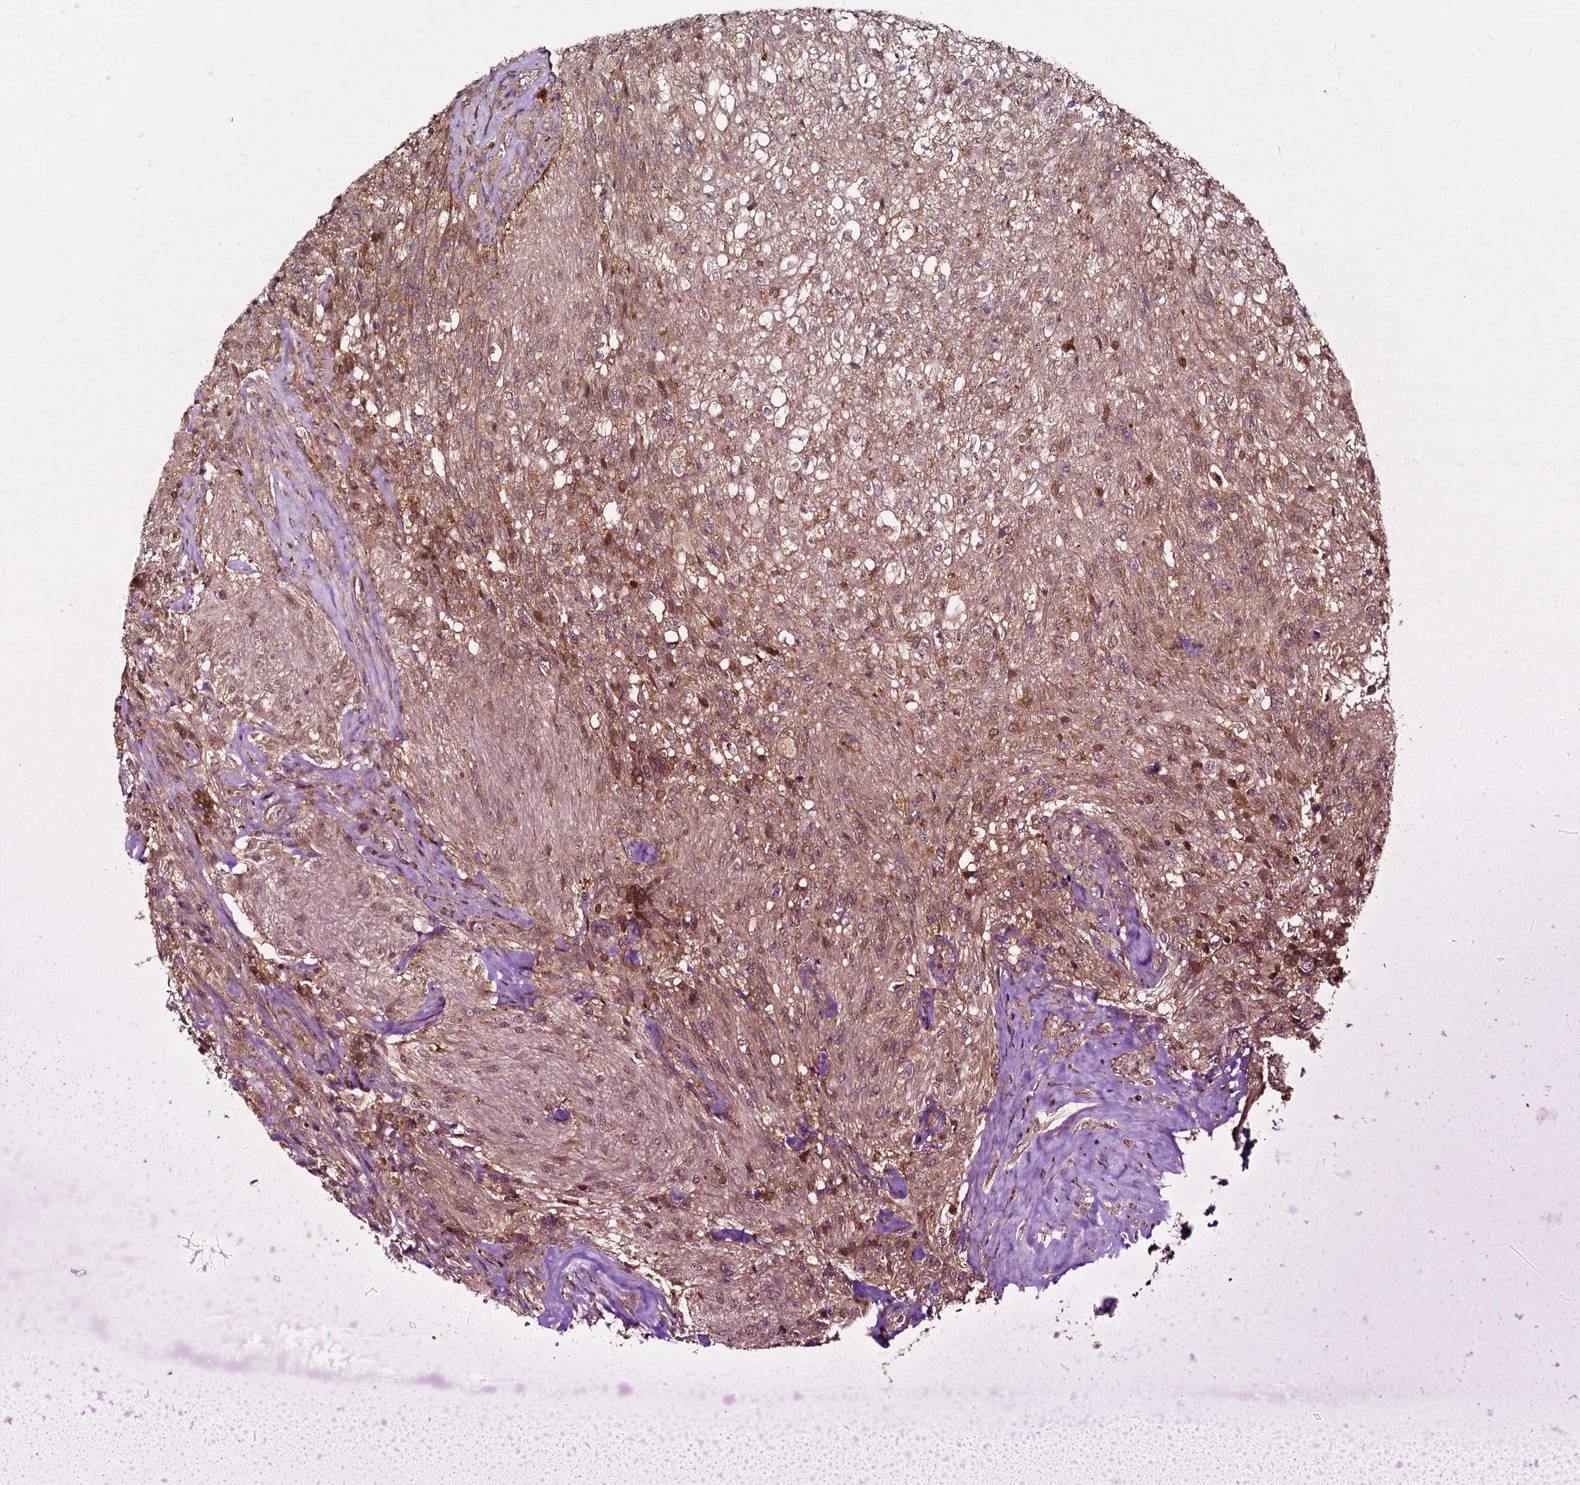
{"staining": {"intensity": "moderate", "quantity": ">75%", "location": "cytoplasmic/membranous"}, "tissue": "glioma", "cell_type": "Tumor cells", "image_type": "cancer", "snomed": [{"axis": "morphology", "description": "Glioma, malignant, High grade"}, {"axis": "topography", "description": "Brain"}], "caption": "This photomicrograph displays glioma stained with IHC to label a protein in brown. The cytoplasmic/membranous of tumor cells show moderate positivity for the protein. Nuclei are counter-stained blue.", "gene": "KXD1", "patient": {"sex": "male", "age": 56}}